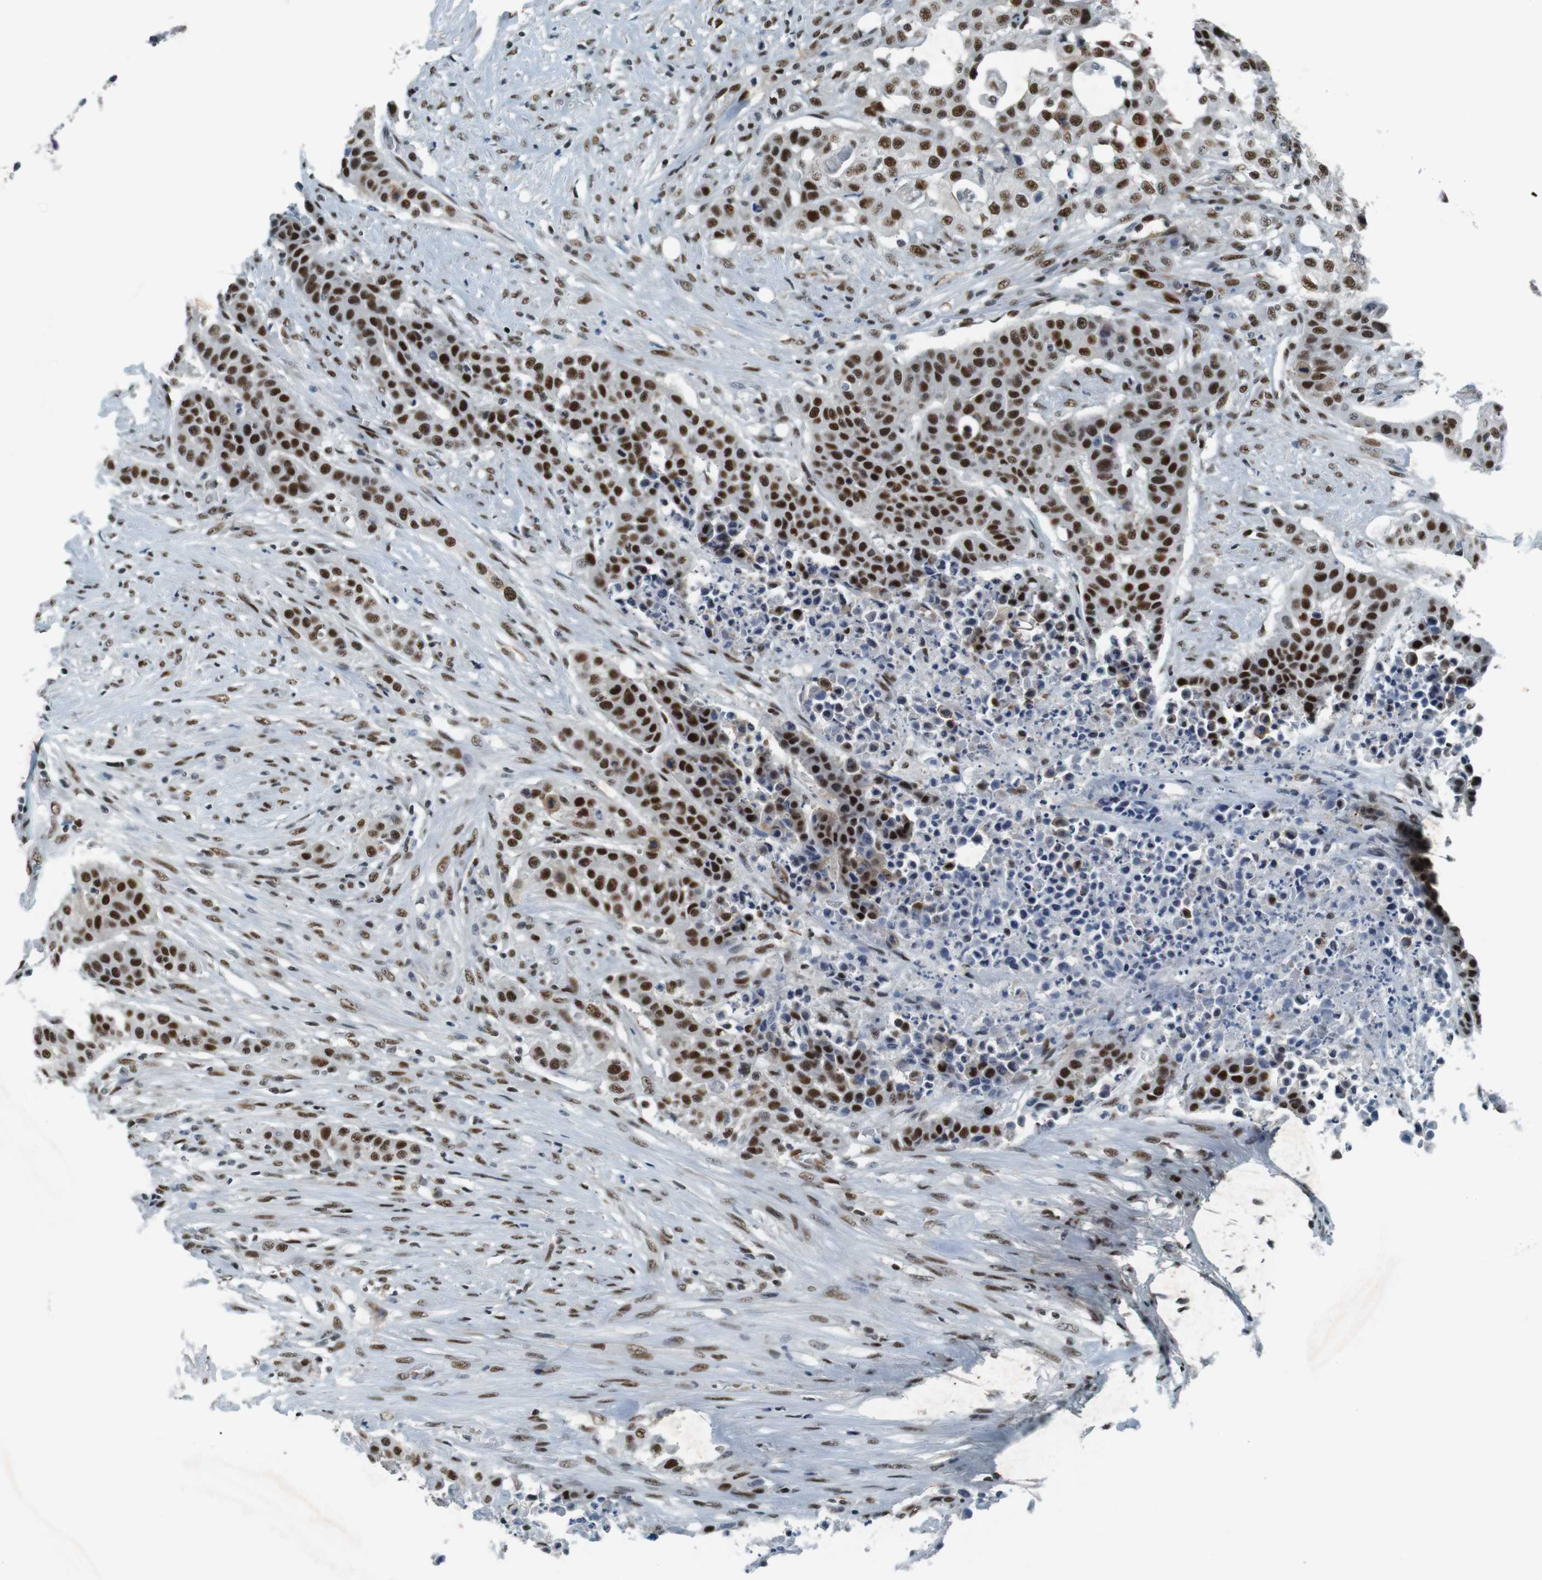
{"staining": {"intensity": "strong", "quantity": ">75%", "location": "nuclear"}, "tissue": "urothelial cancer", "cell_type": "Tumor cells", "image_type": "cancer", "snomed": [{"axis": "morphology", "description": "Urothelial carcinoma, High grade"}, {"axis": "topography", "description": "Urinary bladder"}], "caption": "Immunohistochemistry photomicrograph of urothelial cancer stained for a protein (brown), which demonstrates high levels of strong nuclear staining in approximately >75% of tumor cells.", "gene": "HEXIM1", "patient": {"sex": "male", "age": 74}}